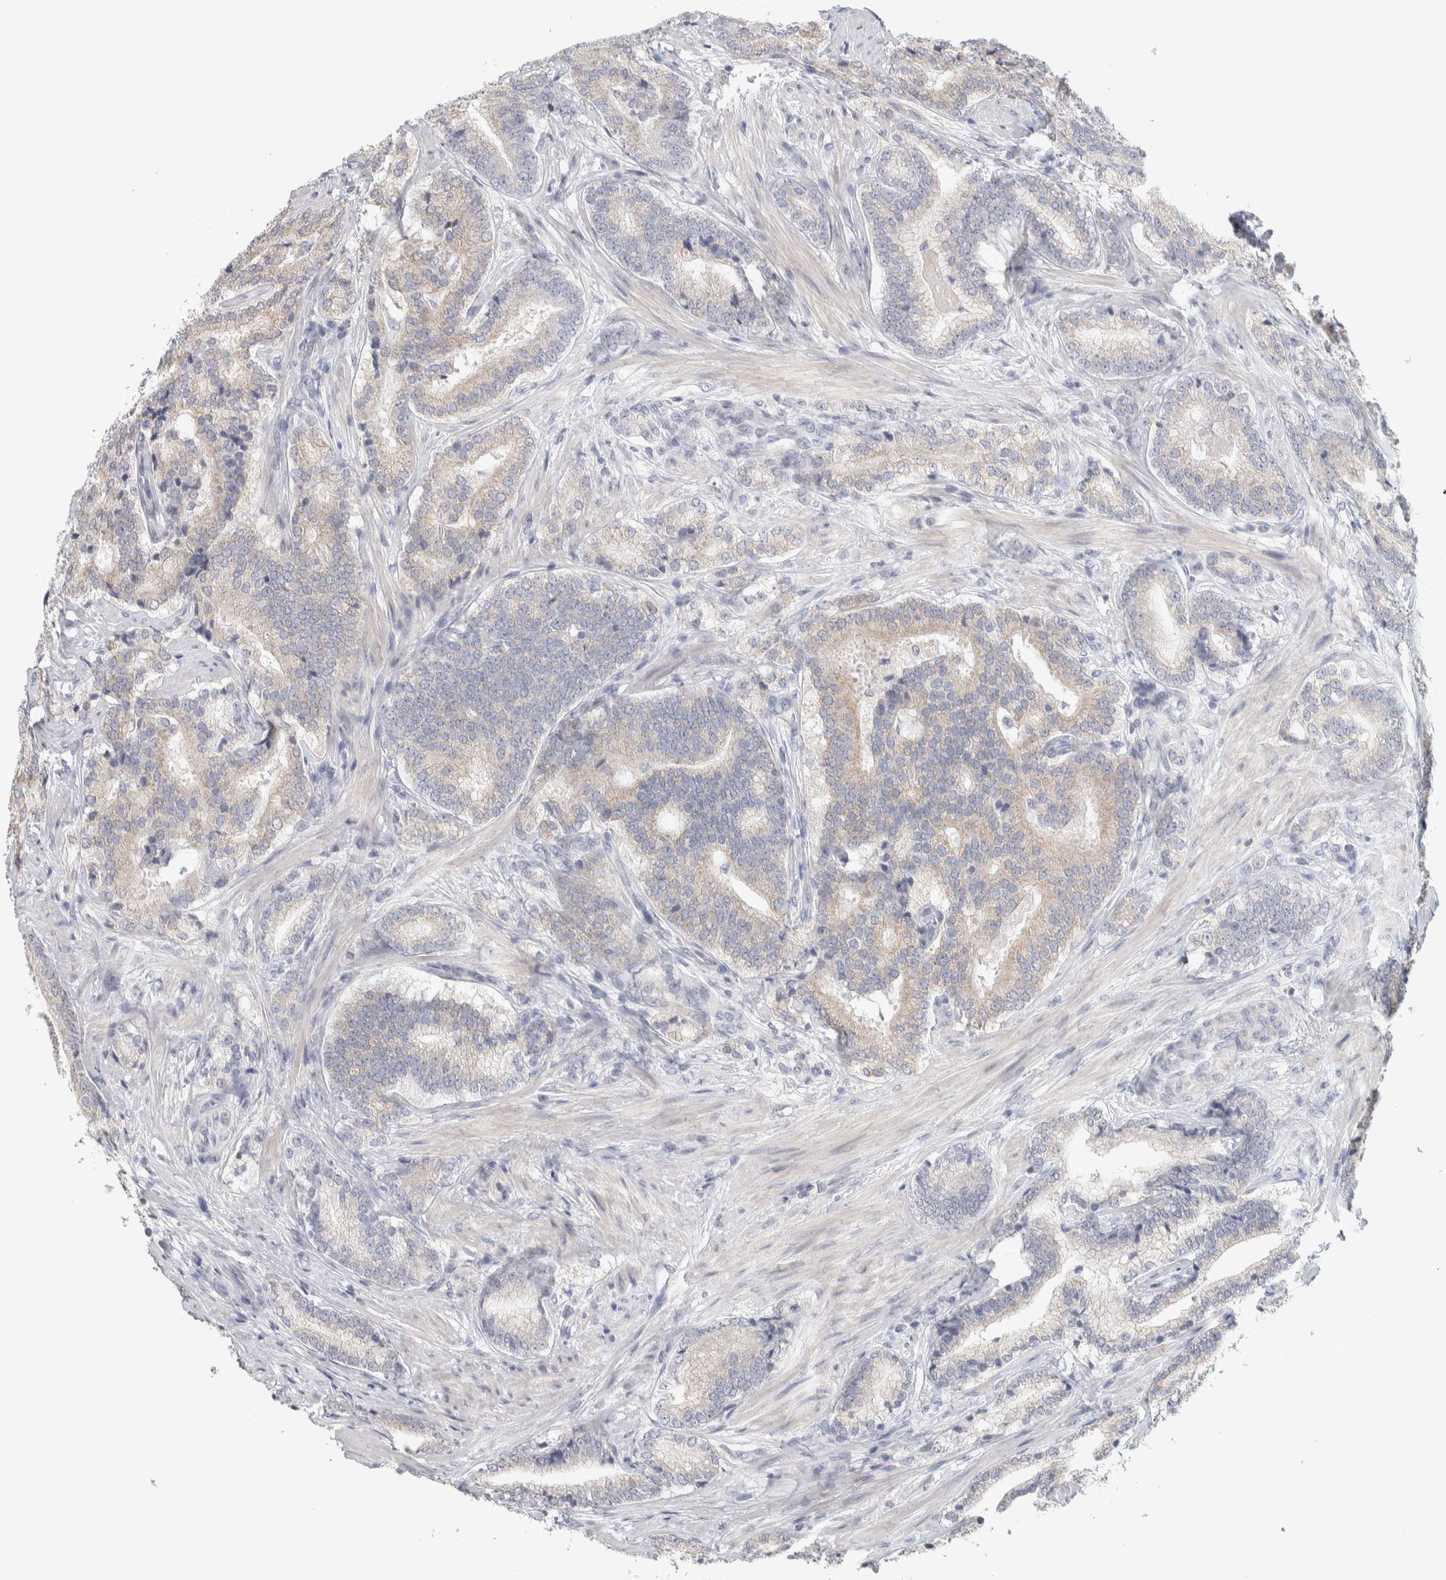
{"staining": {"intensity": "weak", "quantity": "<25%", "location": "cytoplasmic/membranous"}, "tissue": "prostate cancer", "cell_type": "Tumor cells", "image_type": "cancer", "snomed": [{"axis": "morphology", "description": "Adenocarcinoma, High grade"}, {"axis": "topography", "description": "Prostate"}], "caption": "A micrograph of prostate high-grade adenocarcinoma stained for a protein demonstrates no brown staining in tumor cells.", "gene": "DCXR", "patient": {"sex": "male", "age": 55}}